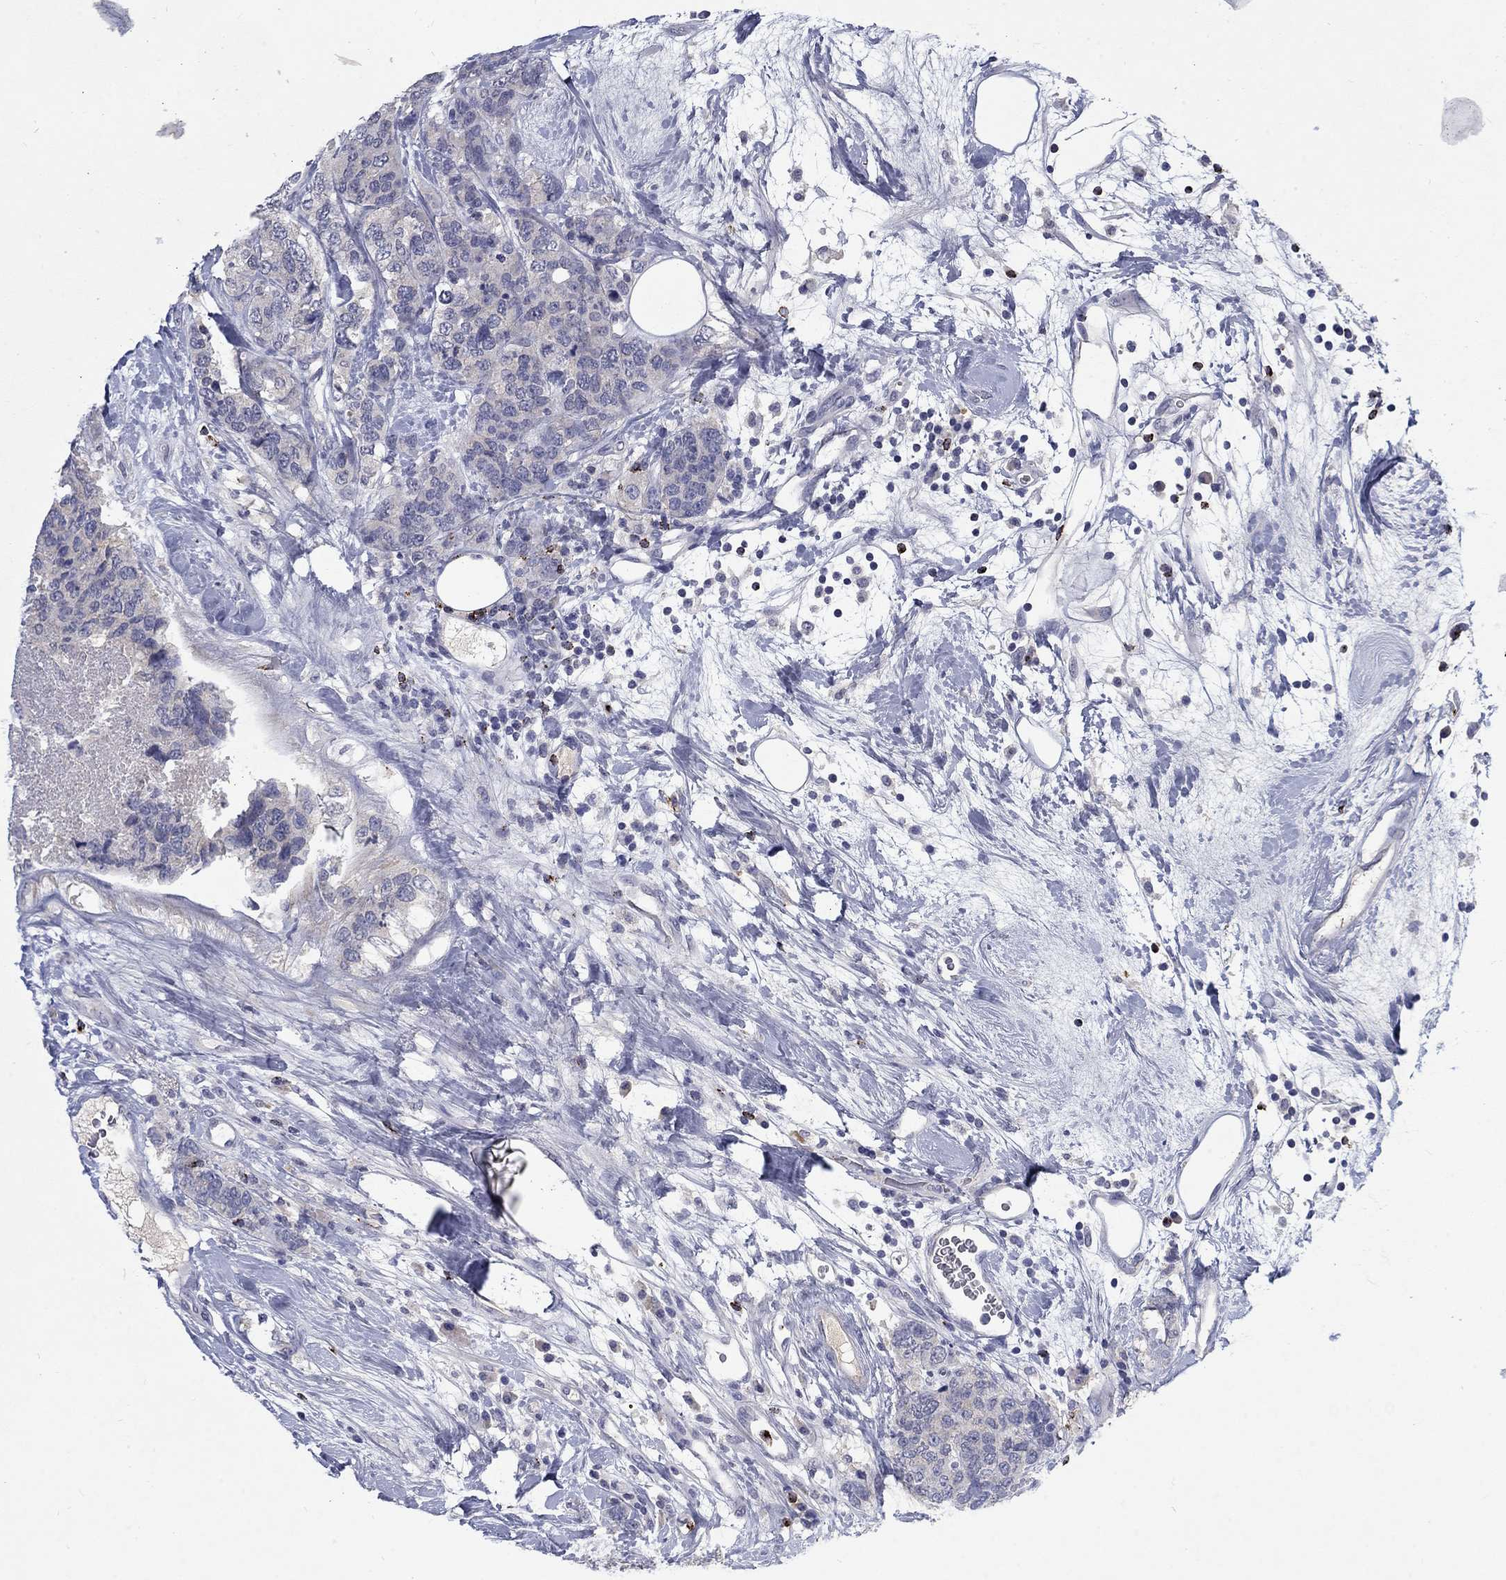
{"staining": {"intensity": "negative", "quantity": "none", "location": "none"}, "tissue": "breast cancer", "cell_type": "Tumor cells", "image_type": "cancer", "snomed": [{"axis": "morphology", "description": "Lobular carcinoma"}, {"axis": "topography", "description": "Breast"}], "caption": "A high-resolution photomicrograph shows IHC staining of breast cancer (lobular carcinoma), which demonstrates no significant staining in tumor cells.", "gene": "GZMA", "patient": {"sex": "female", "age": 59}}